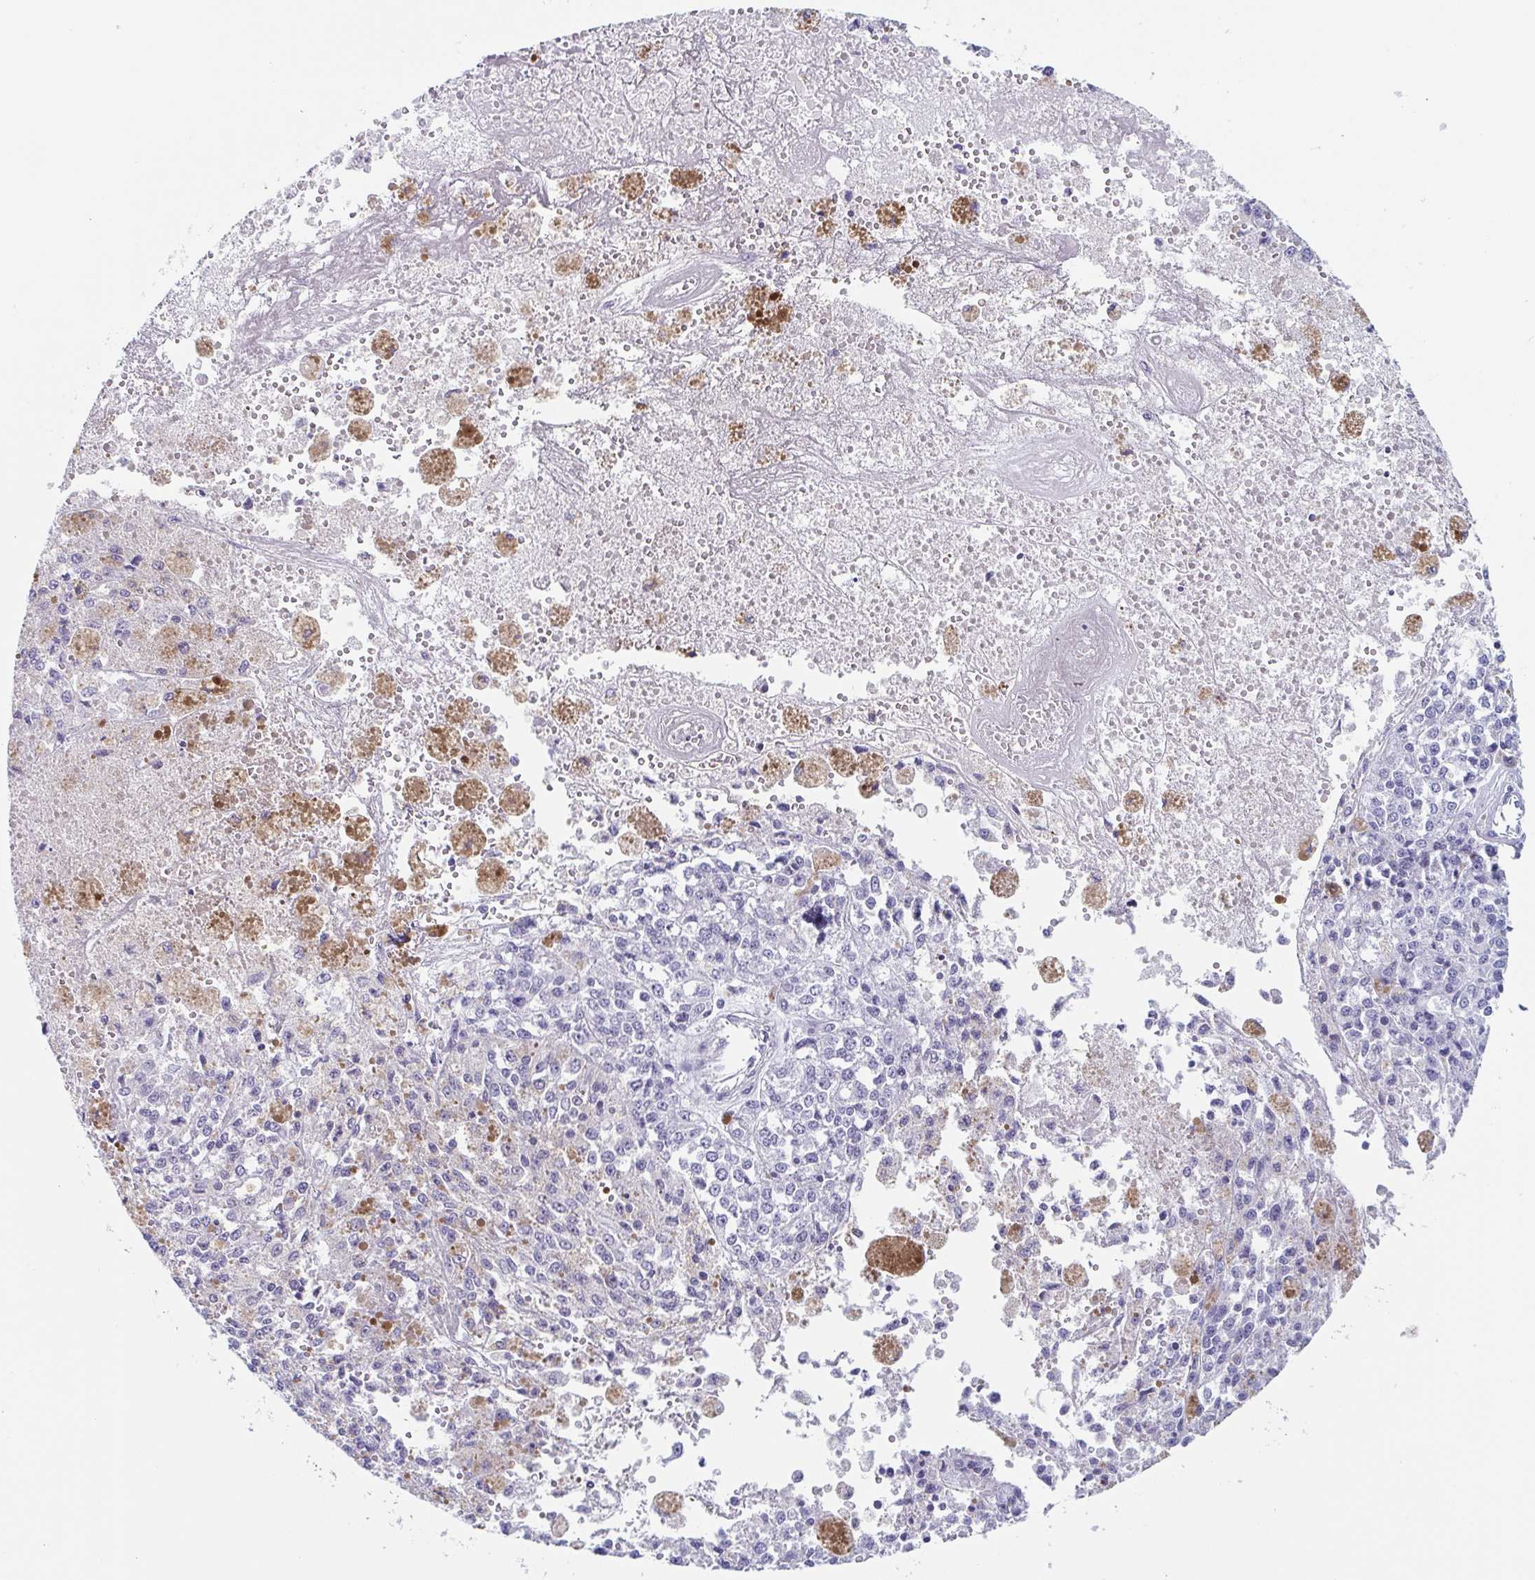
{"staining": {"intensity": "negative", "quantity": "none", "location": "none"}, "tissue": "melanoma", "cell_type": "Tumor cells", "image_type": "cancer", "snomed": [{"axis": "morphology", "description": "Malignant melanoma, Metastatic site"}, {"axis": "topography", "description": "Lymph node"}], "caption": "Tumor cells are negative for protein expression in human melanoma.", "gene": "TAGLN3", "patient": {"sex": "female", "age": 64}}